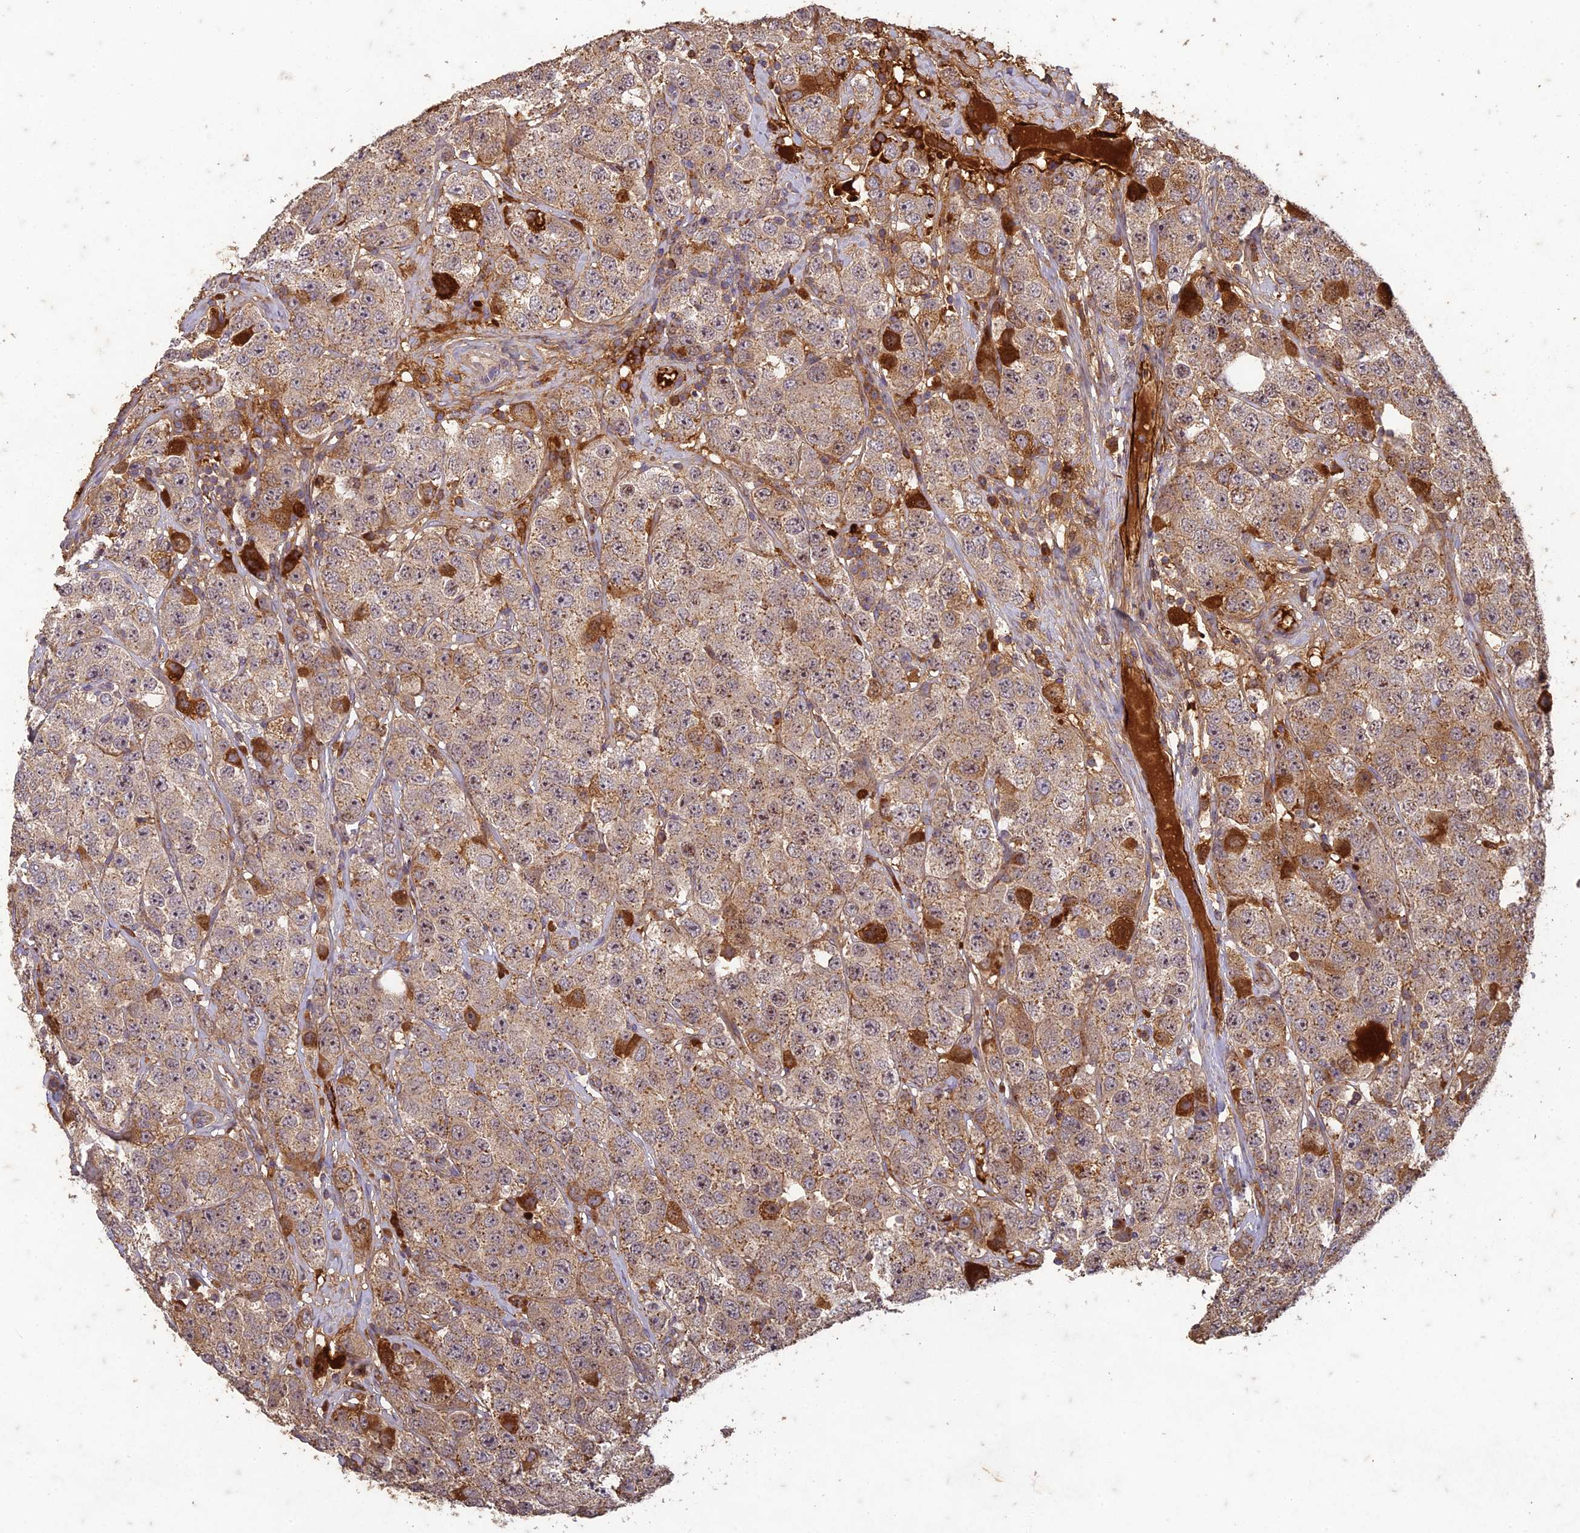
{"staining": {"intensity": "moderate", "quantity": ">75%", "location": "cytoplasmic/membranous"}, "tissue": "testis cancer", "cell_type": "Tumor cells", "image_type": "cancer", "snomed": [{"axis": "morphology", "description": "Seminoma, NOS"}, {"axis": "topography", "description": "Testis"}], "caption": "Immunohistochemistry staining of testis cancer (seminoma), which shows medium levels of moderate cytoplasmic/membranous staining in approximately >75% of tumor cells indicating moderate cytoplasmic/membranous protein expression. The staining was performed using DAB (3,3'-diaminobenzidine) (brown) for protein detection and nuclei were counterstained in hematoxylin (blue).", "gene": "TCF25", "patient": {"sex": "male", "age": 28}}